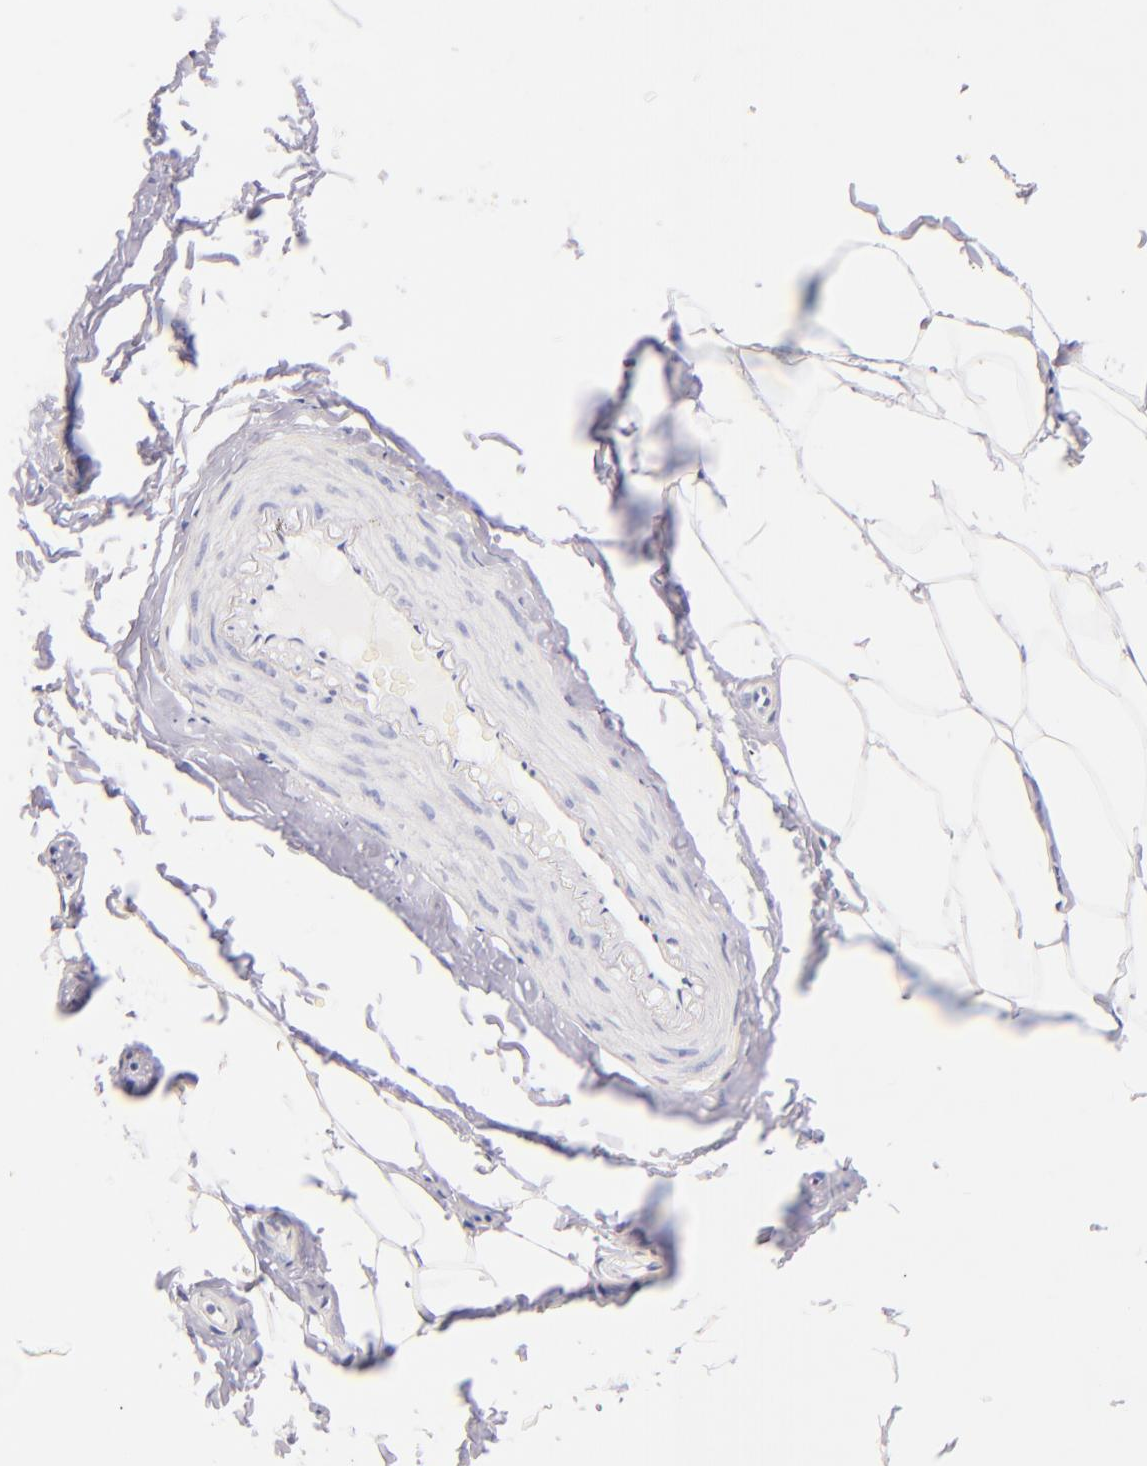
{"staining": {"intensity": "negative", "quantity": "none", "location": "none"}, "tissue": "adipose tissue", "cell_type": "Adipocytes", "image_type": "normal", "snomed": [{"axis": "morphology", "description": "Normal tissue, NOS"}, {"axis": "topography", "description": "Soft tissue"}, {"axis": "topography", "description": "Peripheral nerve tissue"}], "caption": "Adipose tissue stained for a protein using immunohistochemistry (IHC) demonstrates no expression adipocytes.", "gene": "SDC1", "patient": {"sex": "female", "age": 68}}